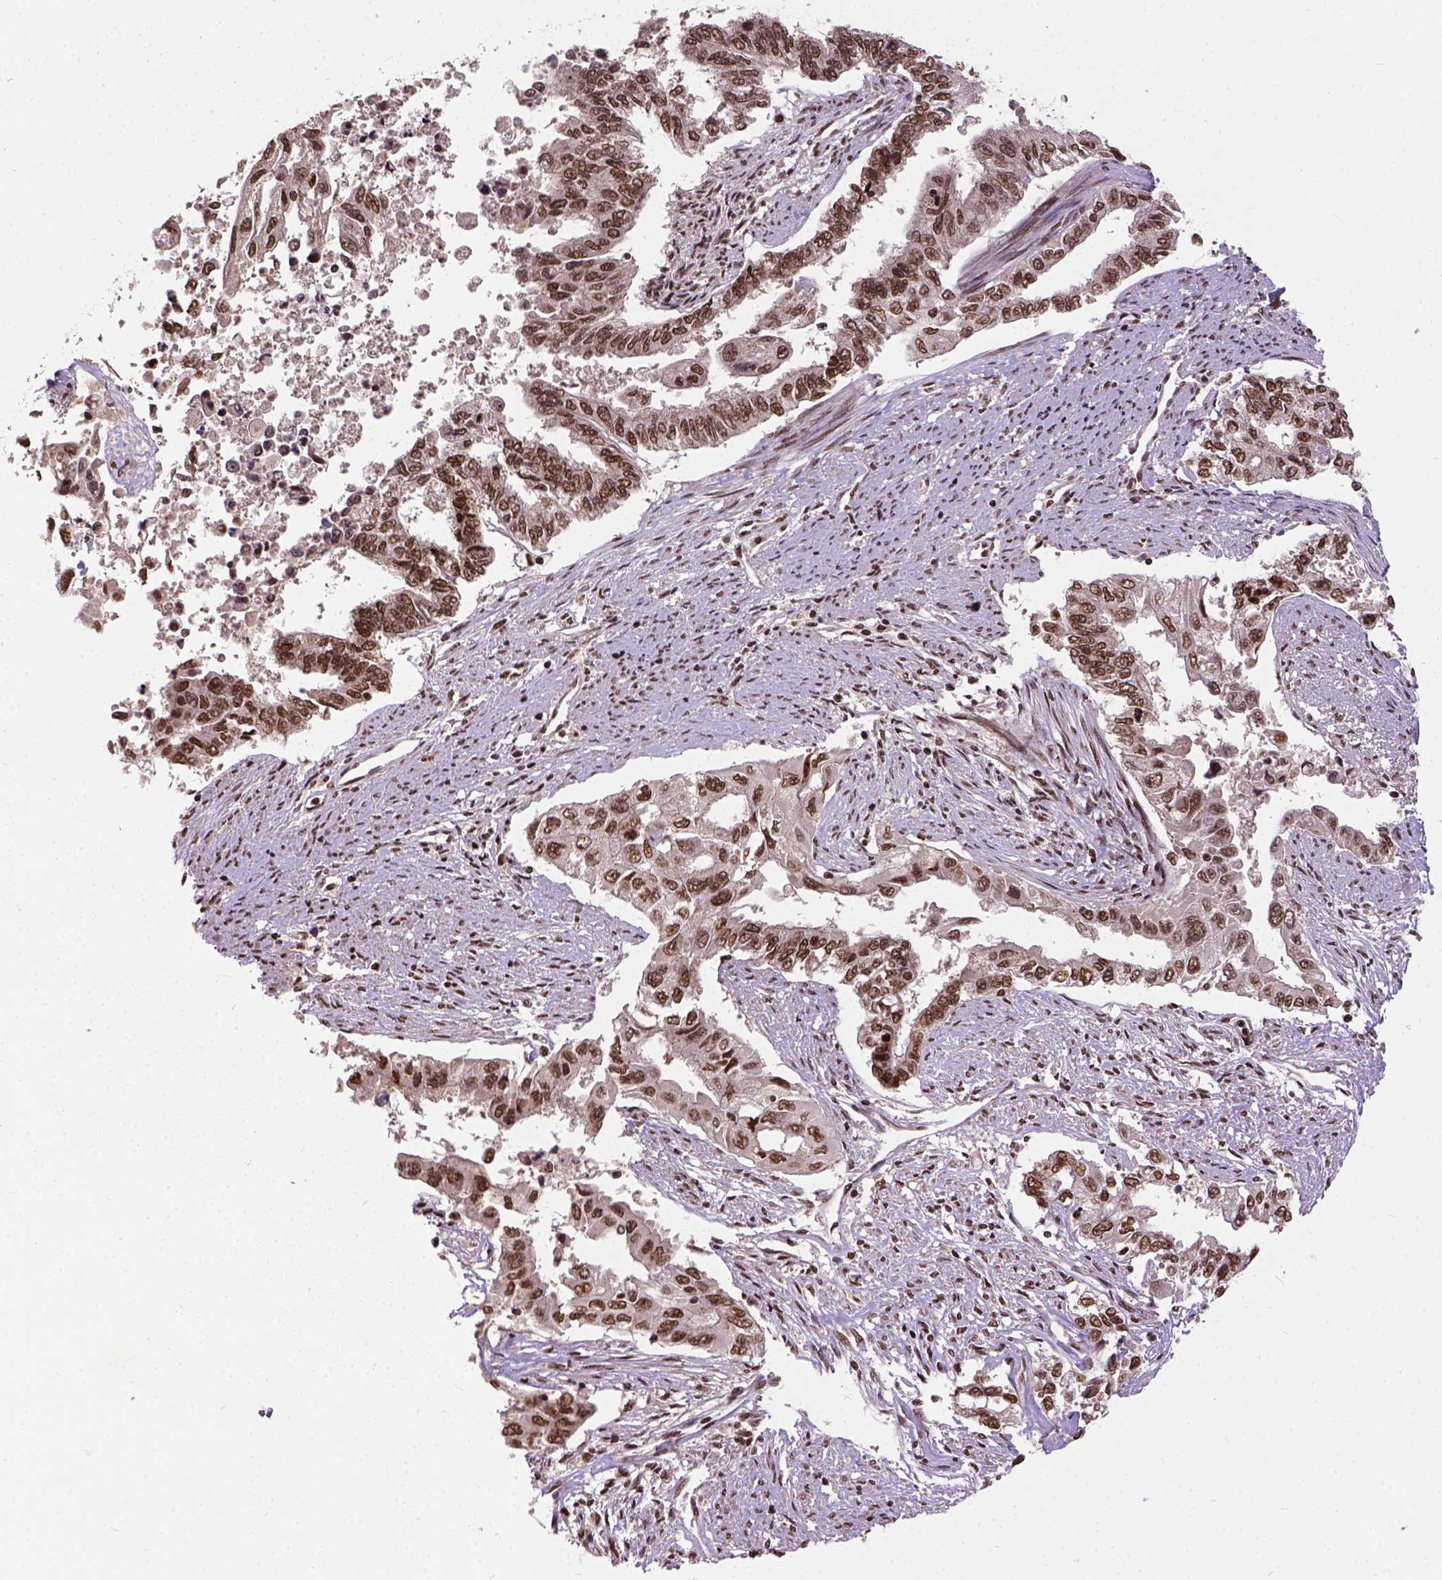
{"staining": {"intensity": "moderate", "quantity": ">75%", "location": "nuclear"}, "tissue": "endometrial cancer", "cell_type": "Tumor cells", "image_type": "cancer", "snomed": [{"axis": "morphology", "description": "Adenocarcinoma, NOS"}, {"axis": "topography", "description": "Uterus"}], "caption": "Immunohistochemistry image of neoplastic tissue: human endometrial adenocarcinoma stained using immunohistochemistry (IHC) displays medium levels of moderate protein expression localized specifically in the nuclear of tumor cells, appearing as a nuclear brown color.", "gene": "NACC1", "patient": {"sex": "female", "age": 59}}